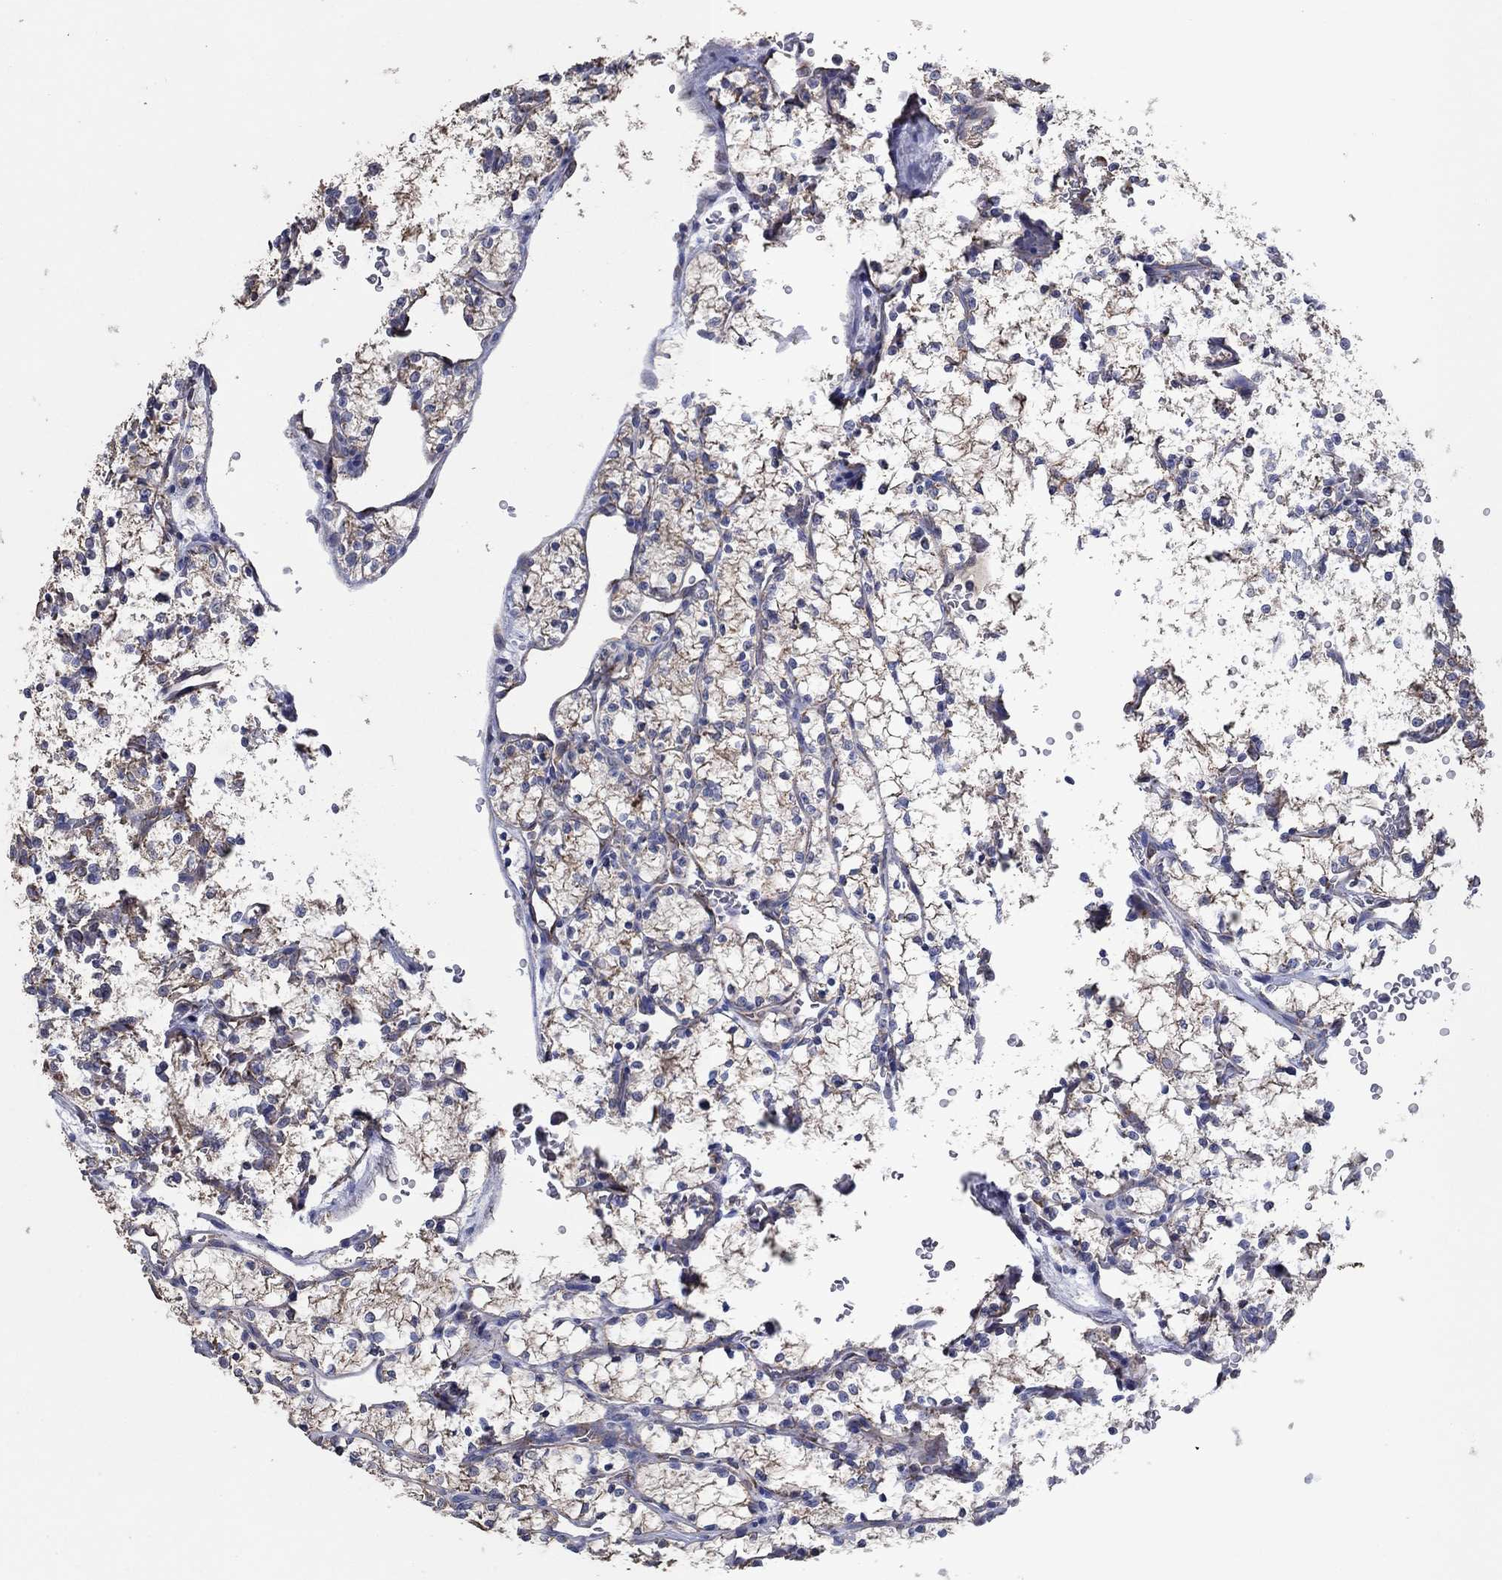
{"staining": {"intensity": "moderate", "quantity": "25%-75%", "location": "cytoplasmic/membranous"}, "tissue": "renal cancer", "cell_type": "Tumor cells", "image_type": "cancer", "snomed": [{"axis": "morphology", "description": "Adenocarcinoma, NOS"}, {"axis": "topography", "description": "Kidney"}], "caption": "A photomicrograph of human renal adenocarcinoma stained for a protein demonstrates moderate cytoplasmic/membranous brown staining in tumor cells.", "gene": "HID1", "patient": {"sex": "female", "age": 69}}